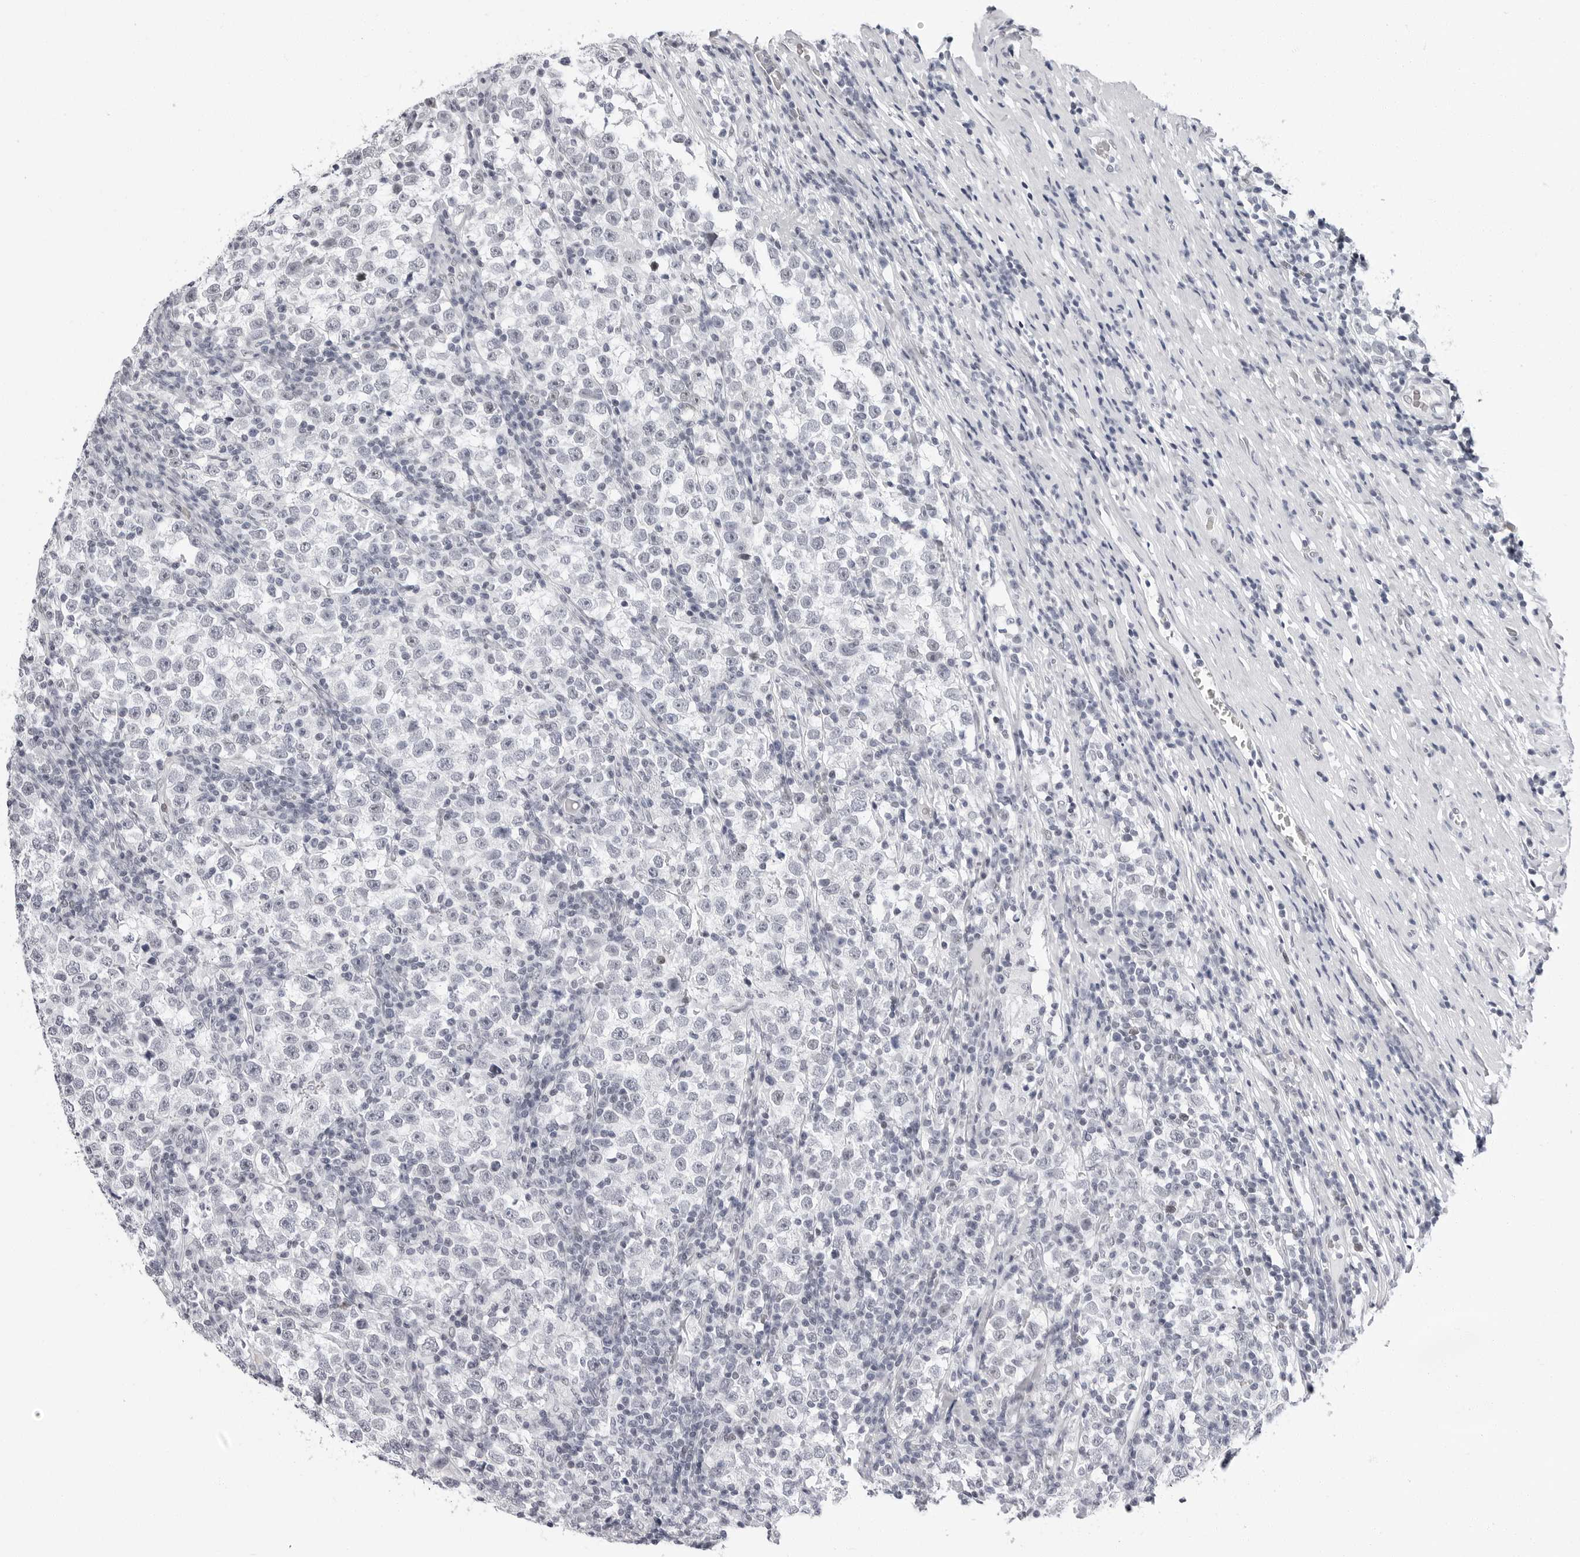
{"staining": {"intensity": "negative", "quantity": "none", "location": "none"}, "tissue": "testis cancer", "cell_type": "Tumor cells", "image_type": "cancer", "snomed": [{"axis": "morphology", "description": "Normal tissue, NOS"}, {"axis": "morphology", "description": "Seminoma, NOS"}, {"axis": "topography", "description": "Testis"}], "caption": "Human testis cancer (seminoma) stained for a protein using immunohistochemistry (IHC) demonstrates no expression in tumor cells.", "gene": "VEZF1", "patient": {"sex": "male", "age": 43}}